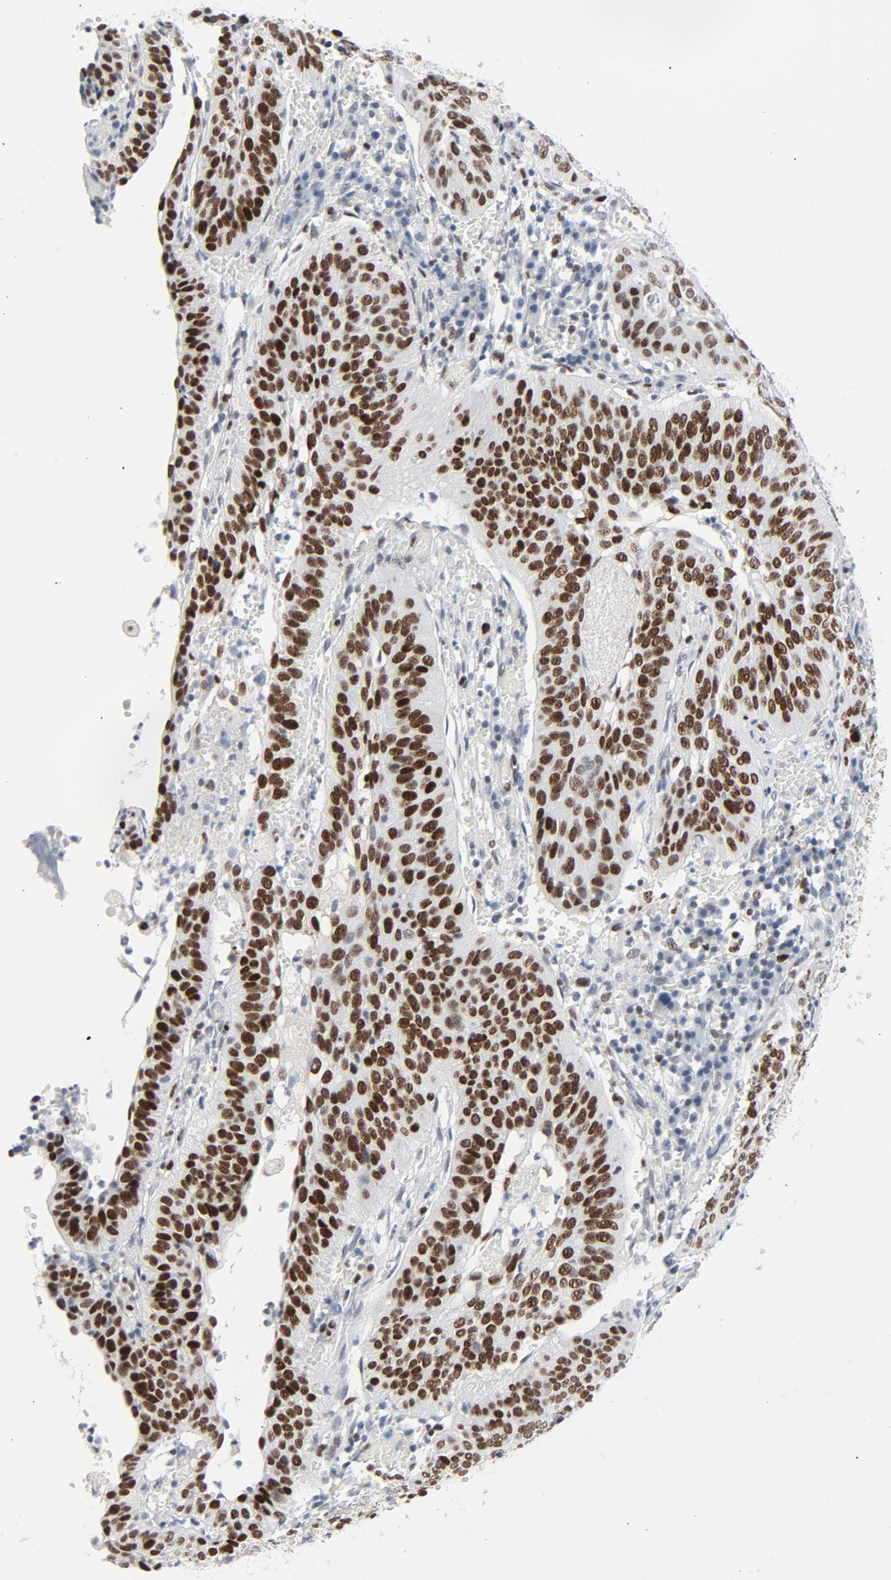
{"staining": {"intensity": "strong", "quantity": ">75%", "location": "nuclear"}, "tissue": "cervical cancer", "cell_type": "Tumor cells", "image_type": "cancer", "snomed": [{"axis": "morphology", "description": "Squamous cell carcinoma, NOS"}, {"axis": "topography", "description": "Cervix"}], "caption": "About >75% of tumor cells in human cervical cancer (squamous cell carcinoma) exhibit strong nuclear protein staining as visualized by brown immunohistochemical staining.", "gene": "POLD1", "patient": {"sex": "female", "age": 39}}